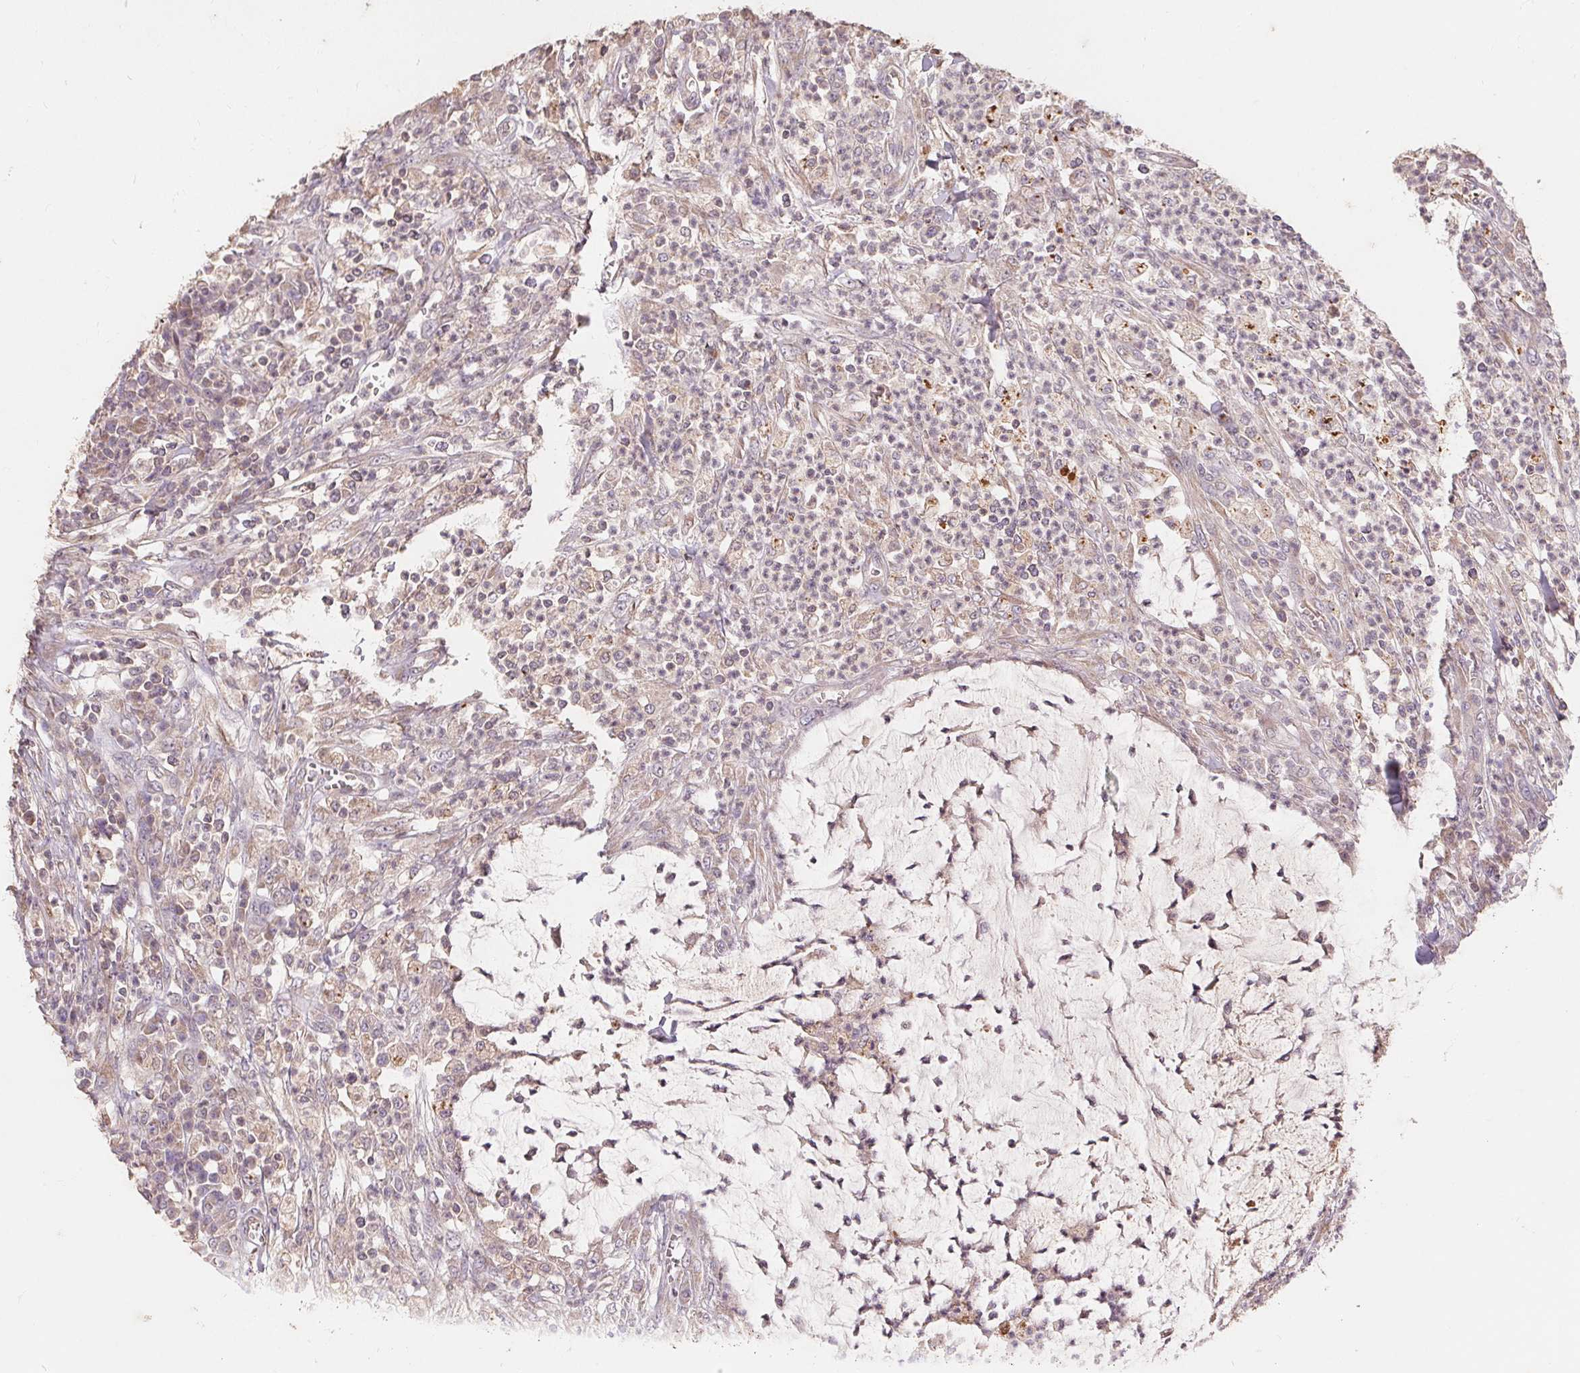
{"staining": {"intensity": "weak", "quantity": "<25%", "location": "cytoplasmic/membranous"}, "tissue": "colorectal cancer", "cell_type": "Tumor cells", "image_type": "cancer", "snomed": [{"axis": "morphology", "description": "Adenocarcinoma, NOS"}, {"axis": "topography", "description": "Colon"}], "caption": "Immunohistochemical staining of human colorectal cancer exhibits no significant expression in tumor cells.", "gene": "CDIPT", "patient": {"sex": "male", "age": 65}}